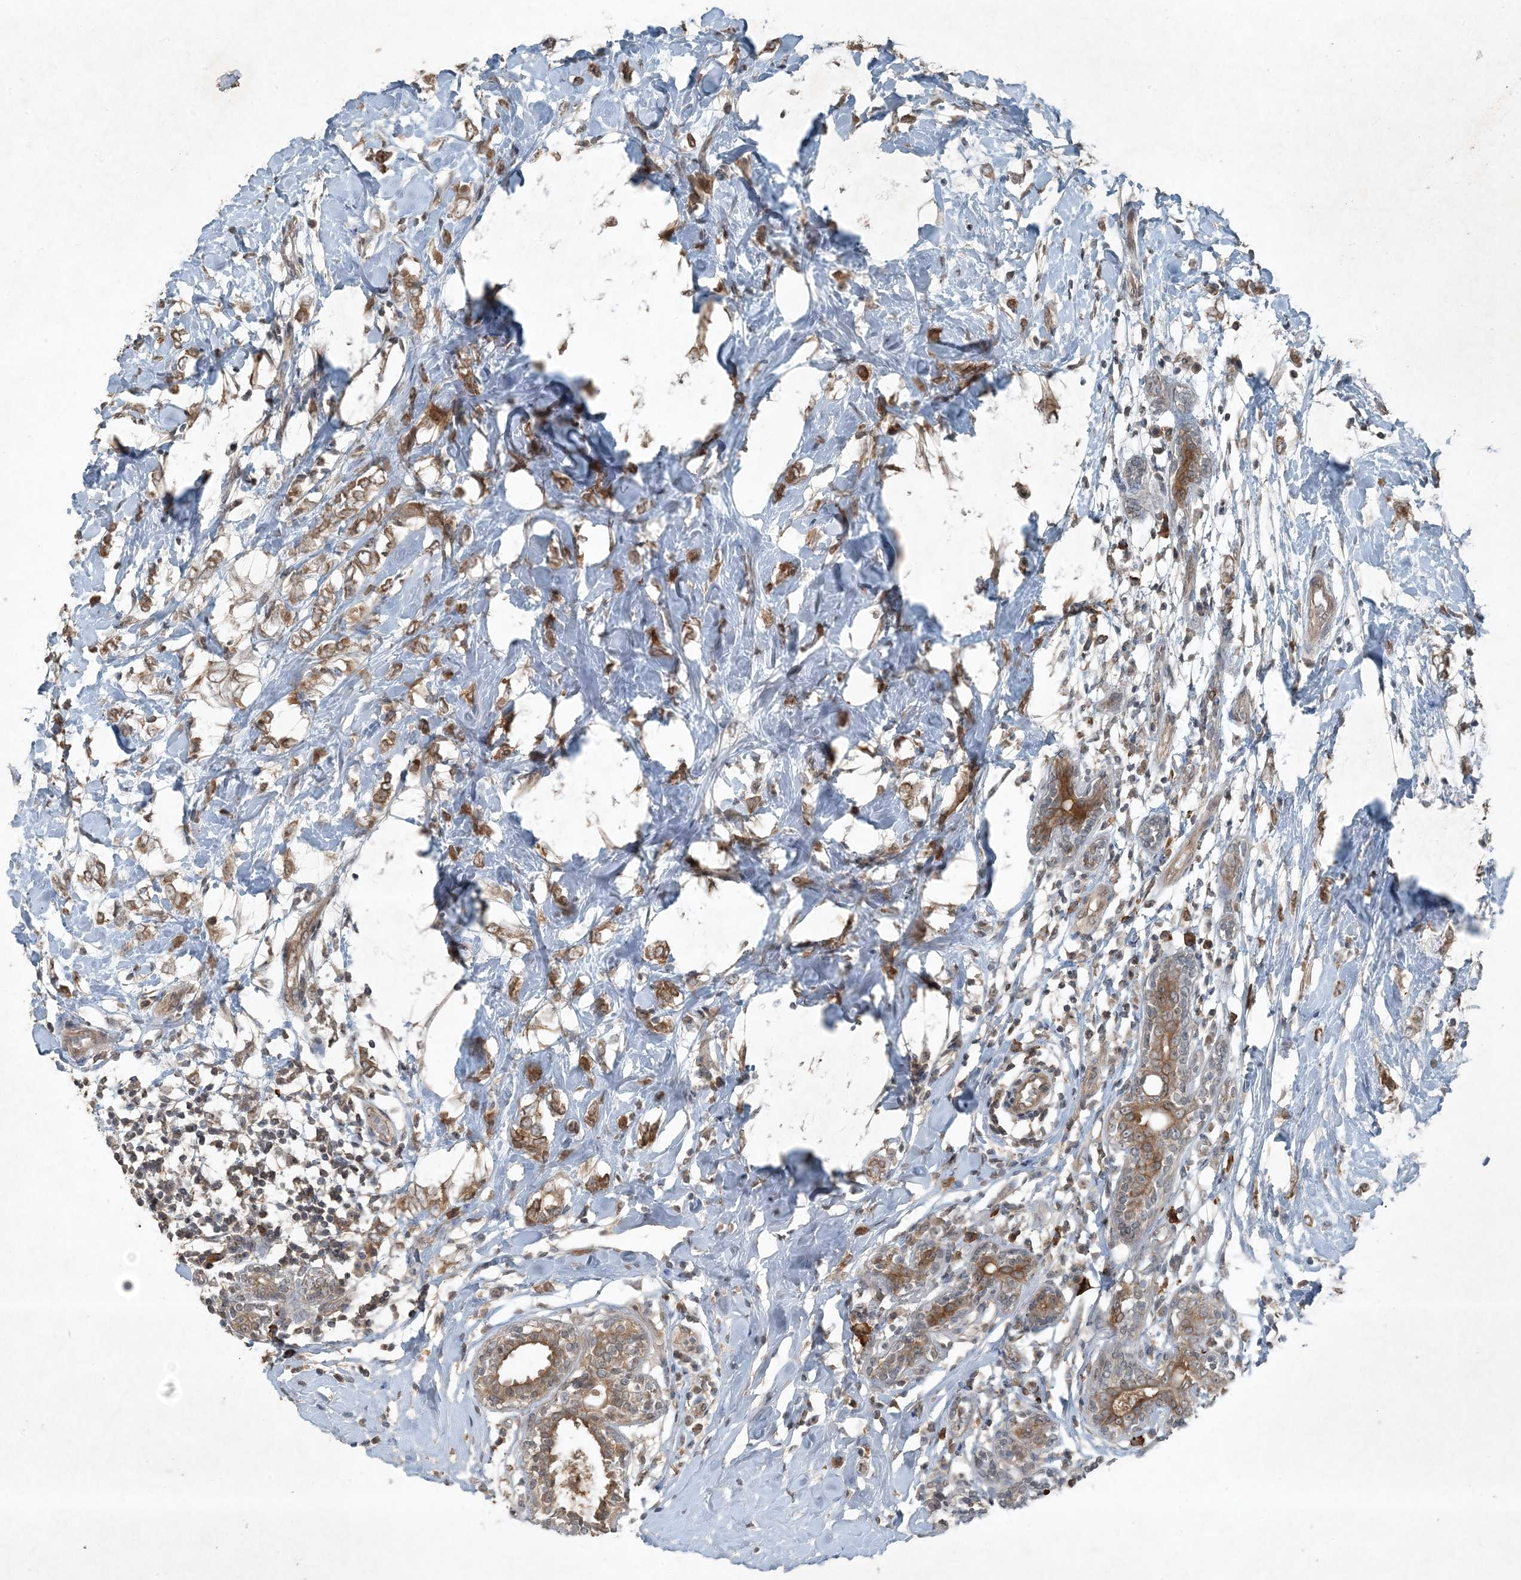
{"staining": {"intensity": "moderate", "quantity": ">75%", "location": "cytoplasmic/membranous"}, "tissue": "breast cancer", "cell_type": "Tumor cells", "image_type": "cancer", "snomed": [{"axis": "morphology", "description": "Normal tissue, NOS"}, {"axis": "morphology", "description": "Lobular carcinoma"}, {"axis": "topography", "description": "Breast"}], "caption": "Immunohistochemical staining of human breast cancer (lobular carcinoma) reveals medium levels of moderate cytoplasmic/membranous protein positivity in approximately >75% of tumor cells.", "gene": "MDN1", "patient": {"sex": "female", "age": 47}}